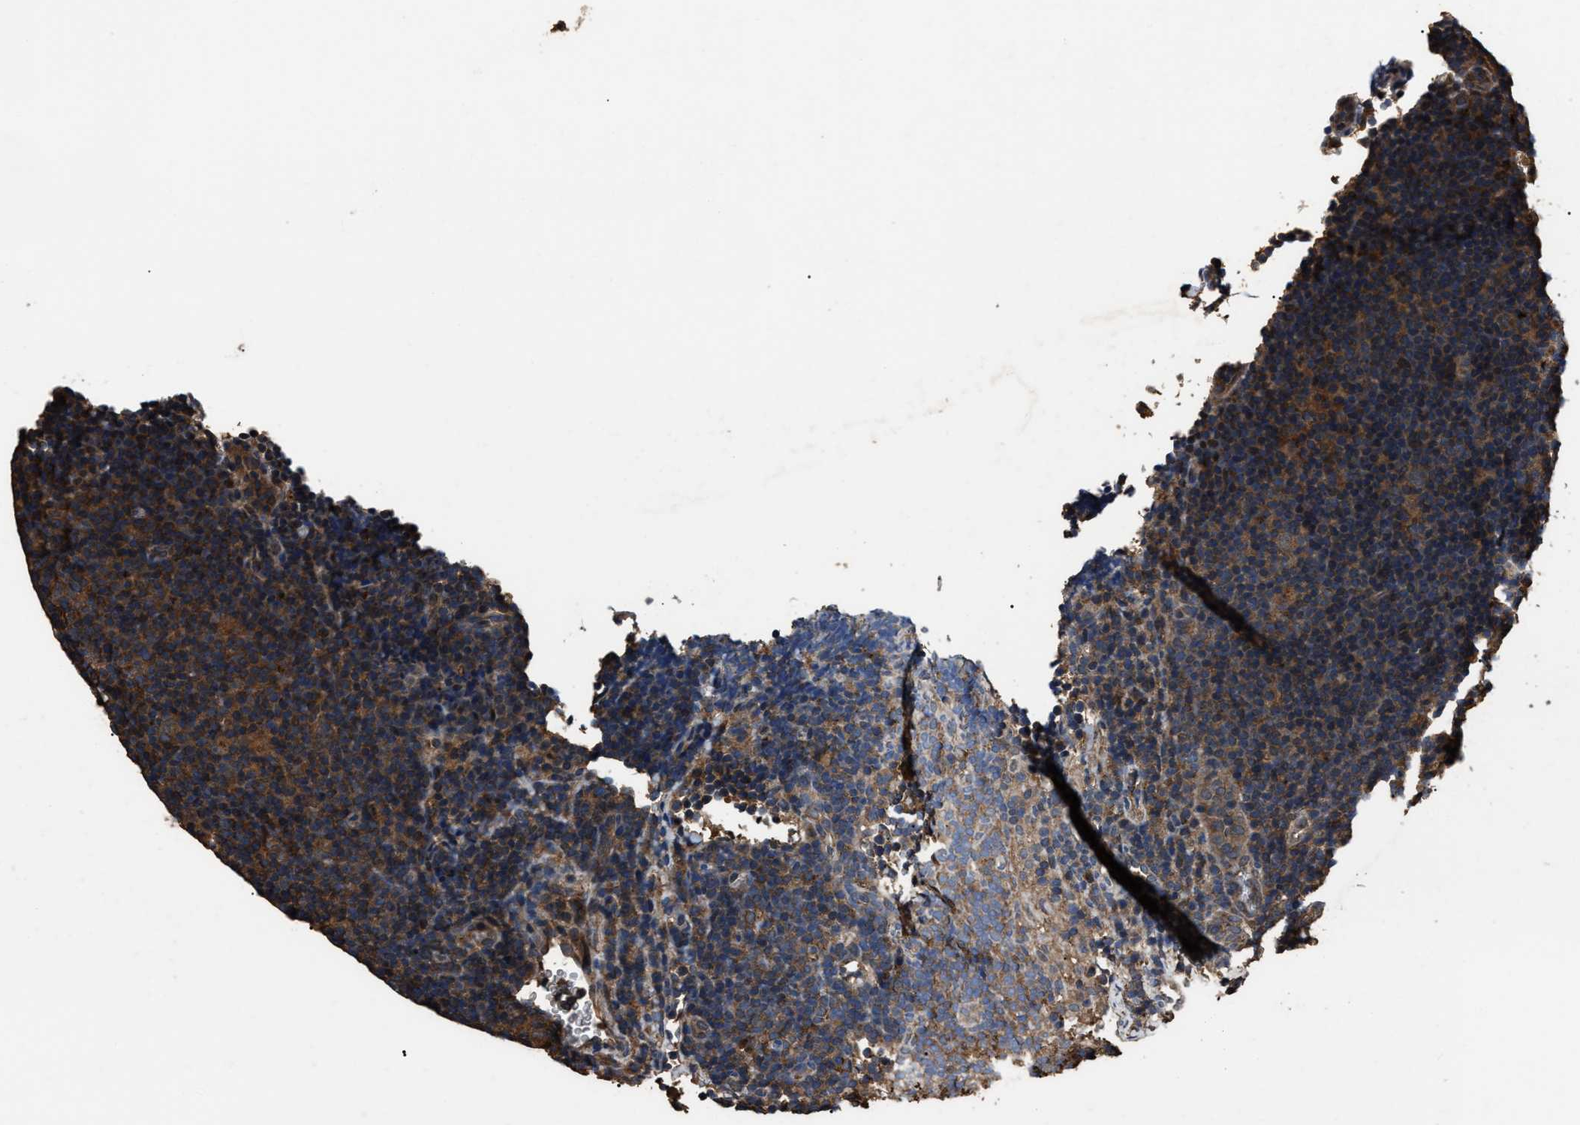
{"staining": {"intensity": "strong", "quantity": "25%-75%", "location": "cytoplasmic/membranous"}, "tissue": "lymphoma", "cell_type": "Tumor cells", "image_type": "cancer", "snomed": [{"axis": "morphology", "description": "Hodgkin's disease, NOS"}, {"axis": "topography", "description": "Lymph node"}], "caption": "IHC histopathology image of neoplastic tissue: human Hodgkin's disease stained using immunohistochemistry reveals high levels of strong protein expression localized specifically in the cytoplasmic/membranous of tumor cells, appearing as a cytoplasmic/membranous brown color.", "gene": "RNF216", "patient": {"sex": "female", "age": 57}}